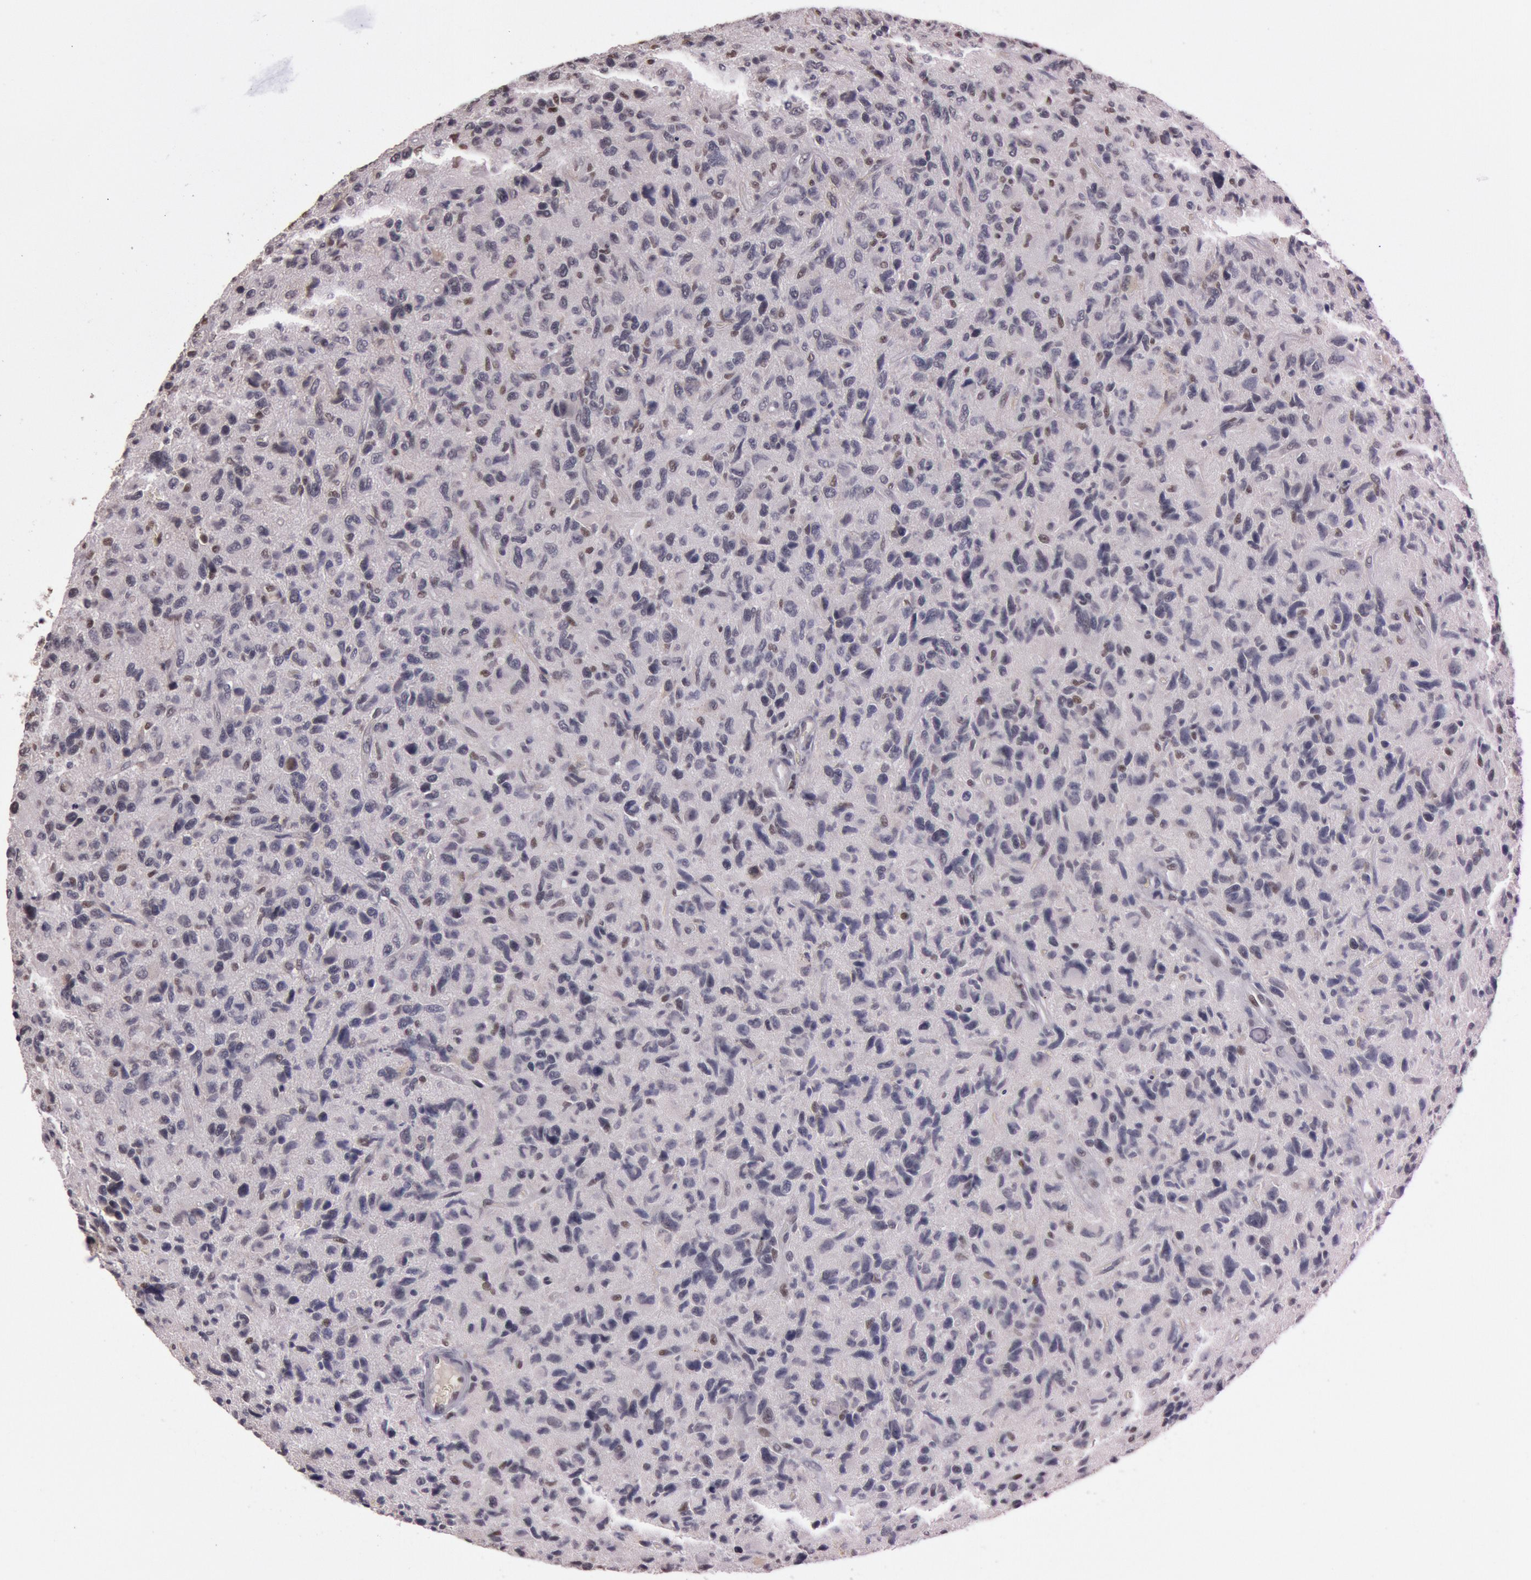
{"staining": {"intensity": "weak", "quantity": "<25%", "location": "nuclear"}, "tissue": "glioma", "cell_type": "Tumor cells", "image_type": "cancer", "snomed": [{"axis": "morphology", "description": "Glioma, malignant, High grade"}, {"axis": "topography", "description": "Brain"}], "caption": "A histopathology image of human glioma is negative for staining in tumor cells.", "gene": "TASL", "patient": {"sex": "female", "age": 60}}